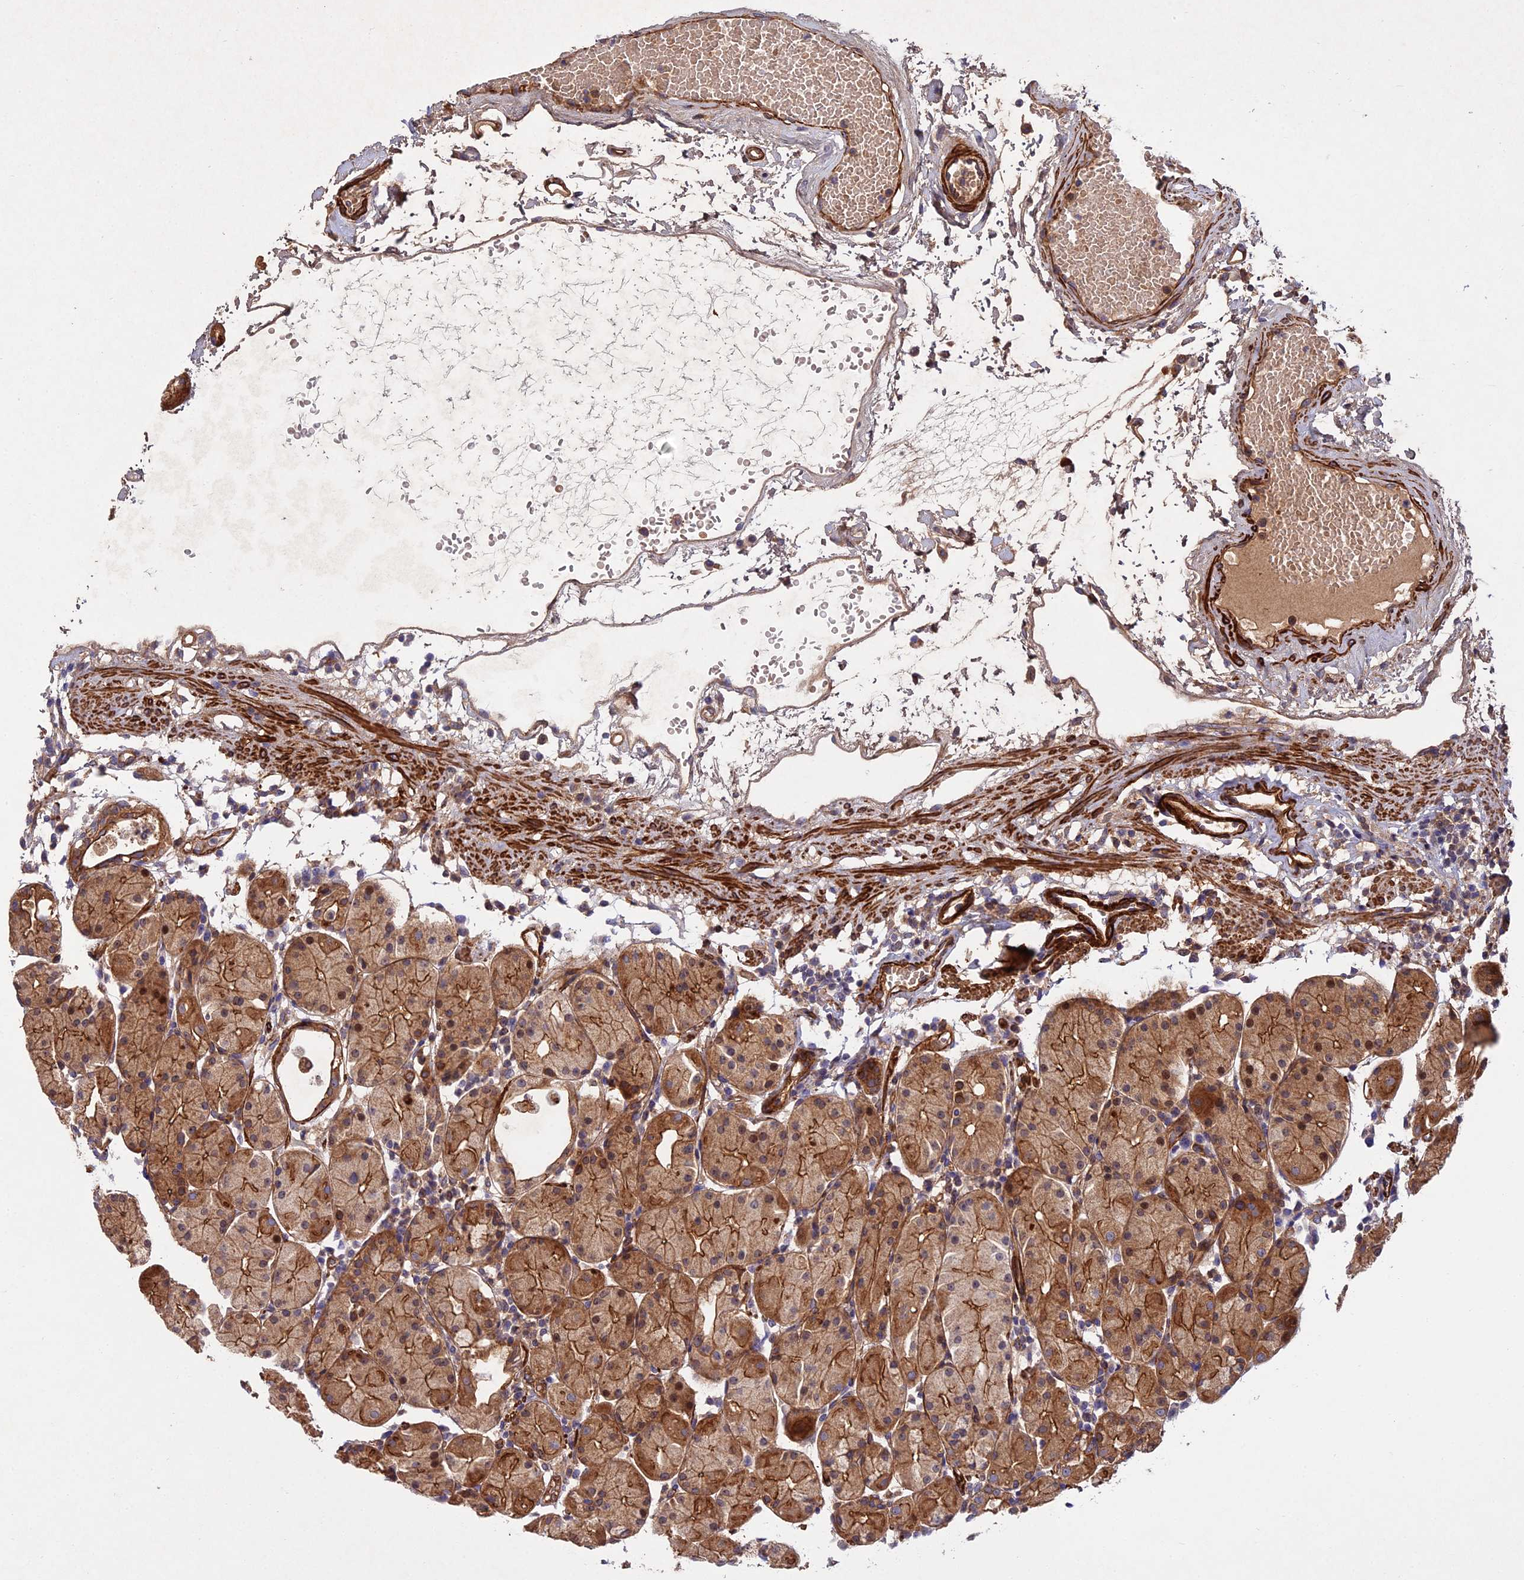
{"staining": {"intensity": "moderate", "quantity": ">75%", "location": "cytoplasmic/membranous"}, "tissue": "stomach", "cell_type": "Glandular cells", "image_type": "normal", "snomed": [{"axis": "morphology", "description": "Normal tissue, NOS"}, {"axis": "topography", "description": "Stomach"}, {"axis": "topography", "description": "Stomach, lower"}], "caption": "Glandular cells exhibit medium levels of moderate cytoplasmic/membranous expression in approximately >75% of cells in normal stomach.", "gene": "RALGAPA2", "patient": {"sex": "female", "age": 75}}